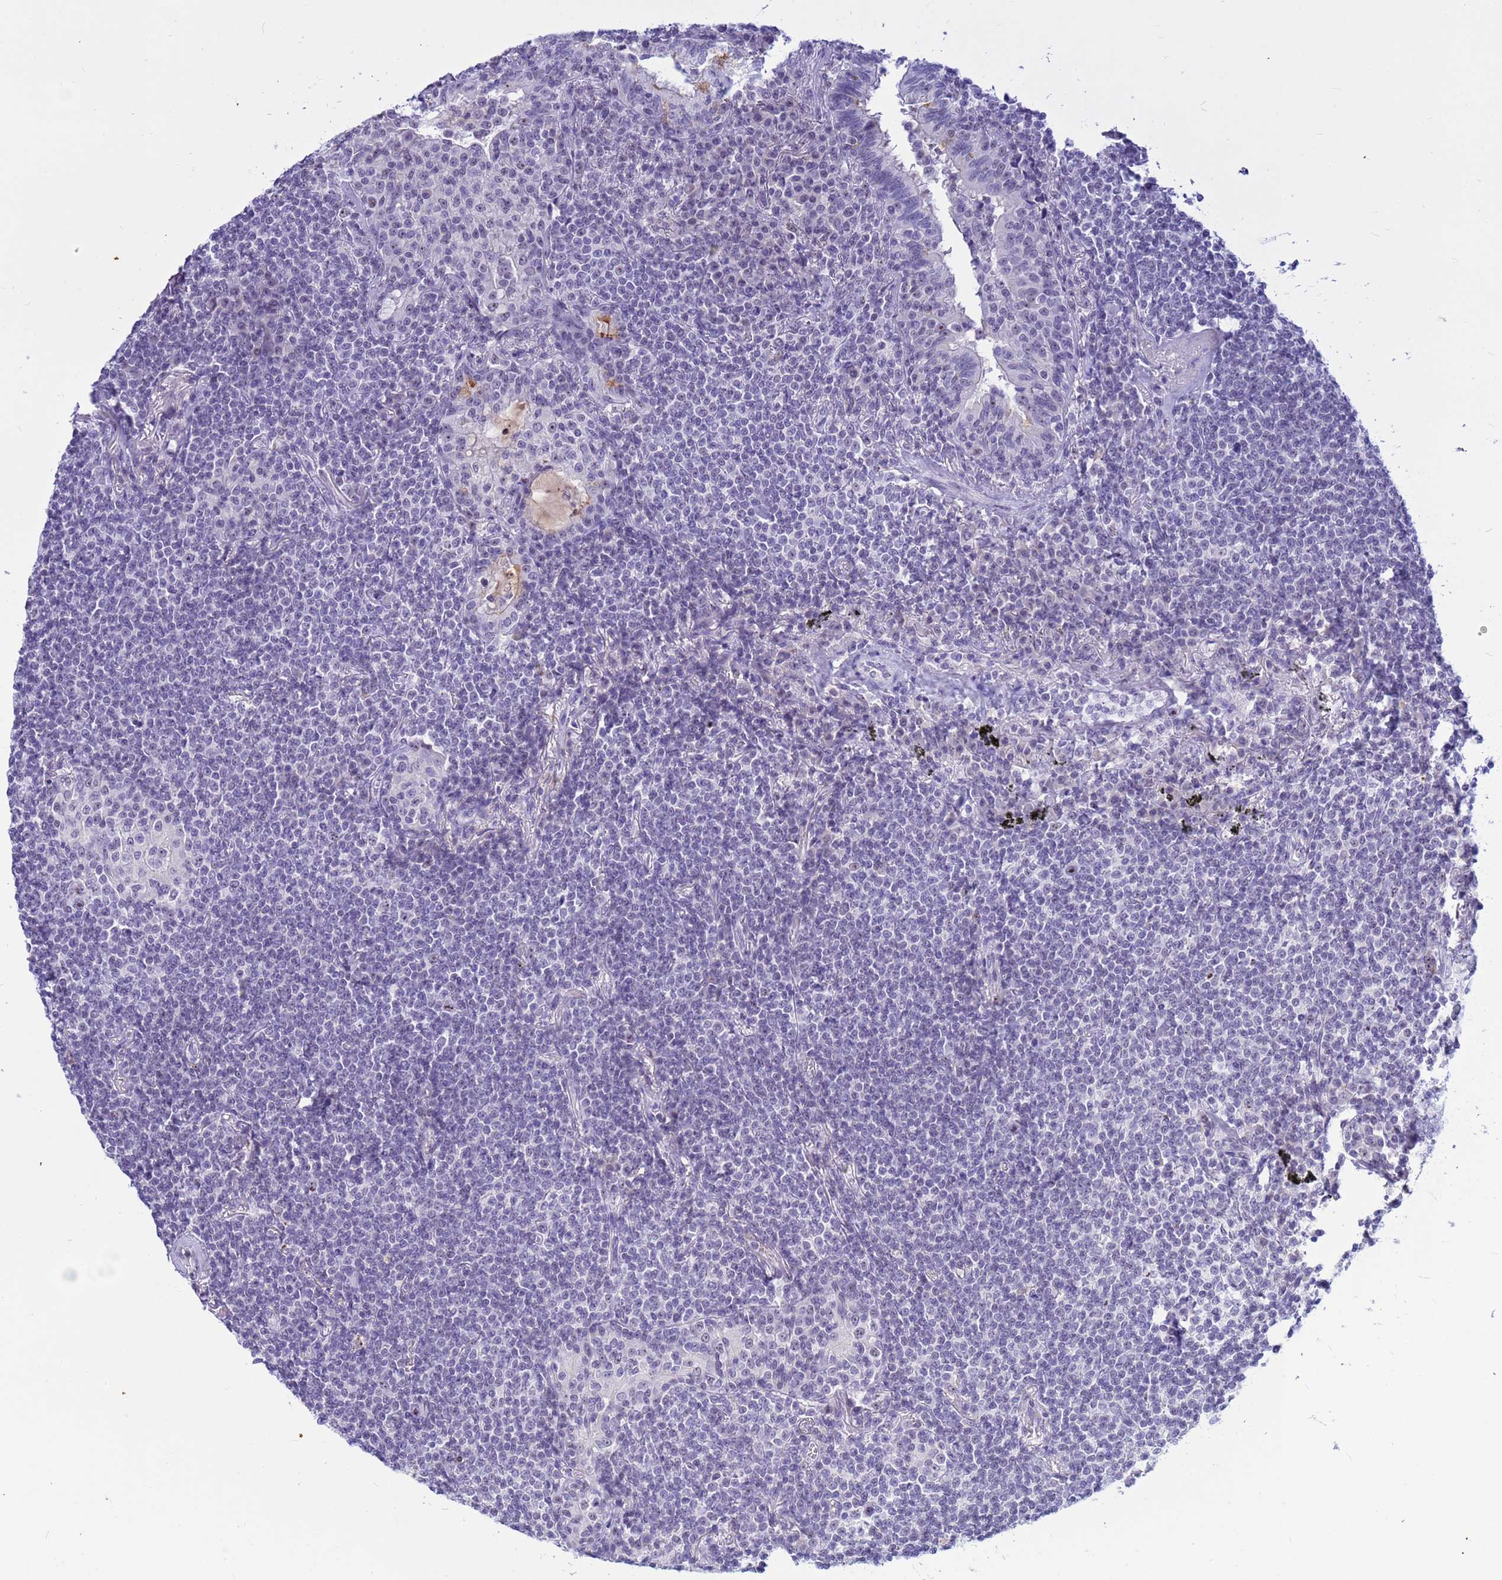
{"staining": {"intensity": "negative", "quantity": "none", "location": "none"}, "tissue": "lymphoma", "cell_type": "Tumor cells", "image_type": "cancer", "snomed": [{"axis": "morphology", "description": "Malignant lymphoma, non-Hodgkin's type, Low grade"}, {"axis": "topography", "description": "Lung"}], "caption": "Lymphoma stained for a protein using IHC reveals no expression tumor cells.", "gene": "DMRTC2", "patient": {"sex": "female", "age": 71}}